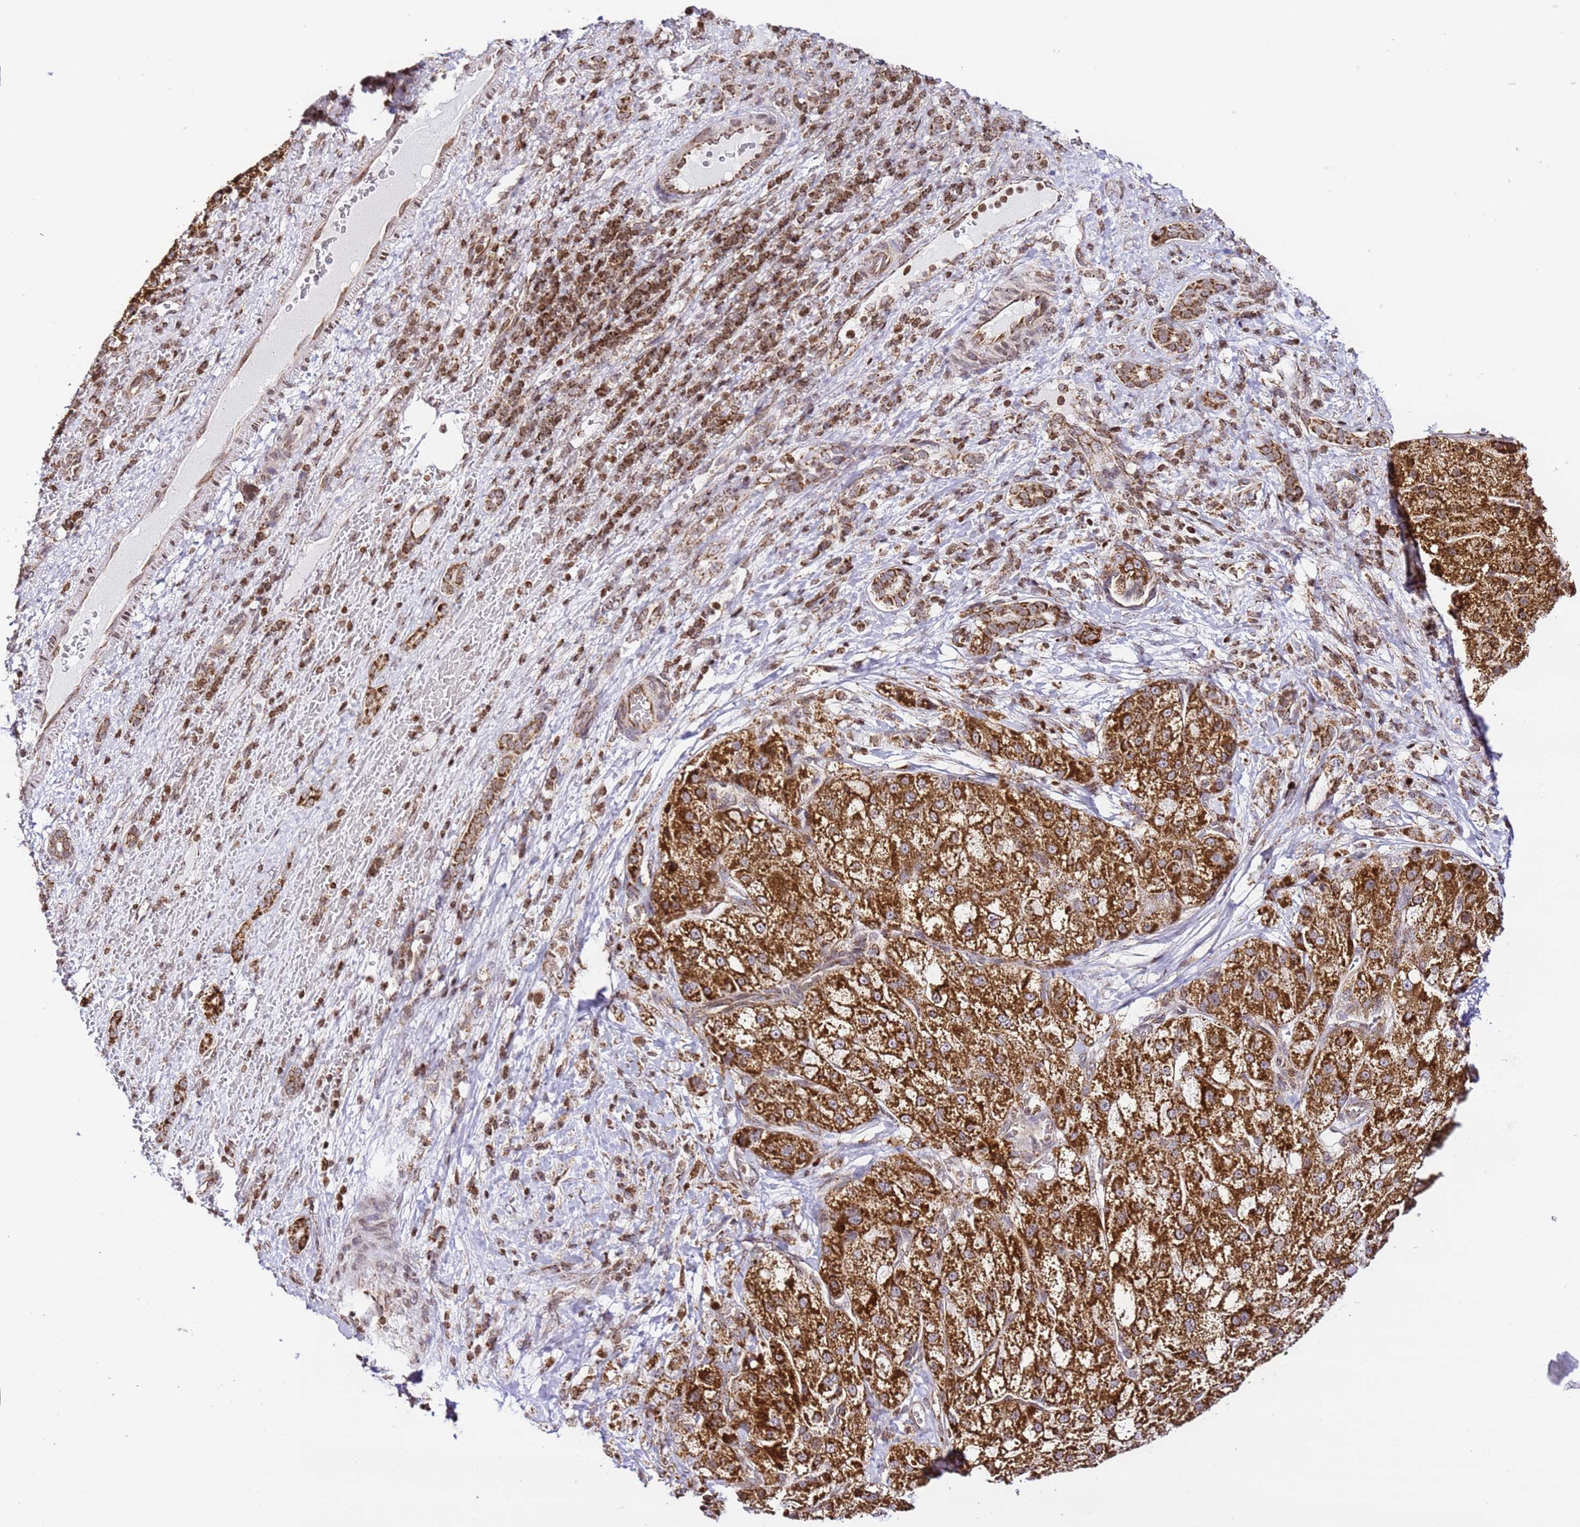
{"staining": {"intensity": "strong", "quantity": ">75%", "location": "cytoplasmic/membranous"}, "tissue": "liver cancer", "cell_type": "Tumor cells", "image_type": "cancer", "snomed": [{"axis": "morphology", "description": "Normal tissue, NOS"}, {"axis": "morphology", "description": "Carcinoma, Hepatocellular, NOS"}, {"axis": "topography", "description": "Liver"}], "caption": "A photomicrograph of human liver hepatocellular carcinoma stained for a protein reveals strong cytoplasmic/membranous brown staining in tumor cells. The staining was performed using DAB to visualize the protein expression in brown, while the nuclei were stained in blue with hematoxylin (Magnification: 20x).", "gene": "HSPE1", "patient": {"sex": "male", "age": 57}}